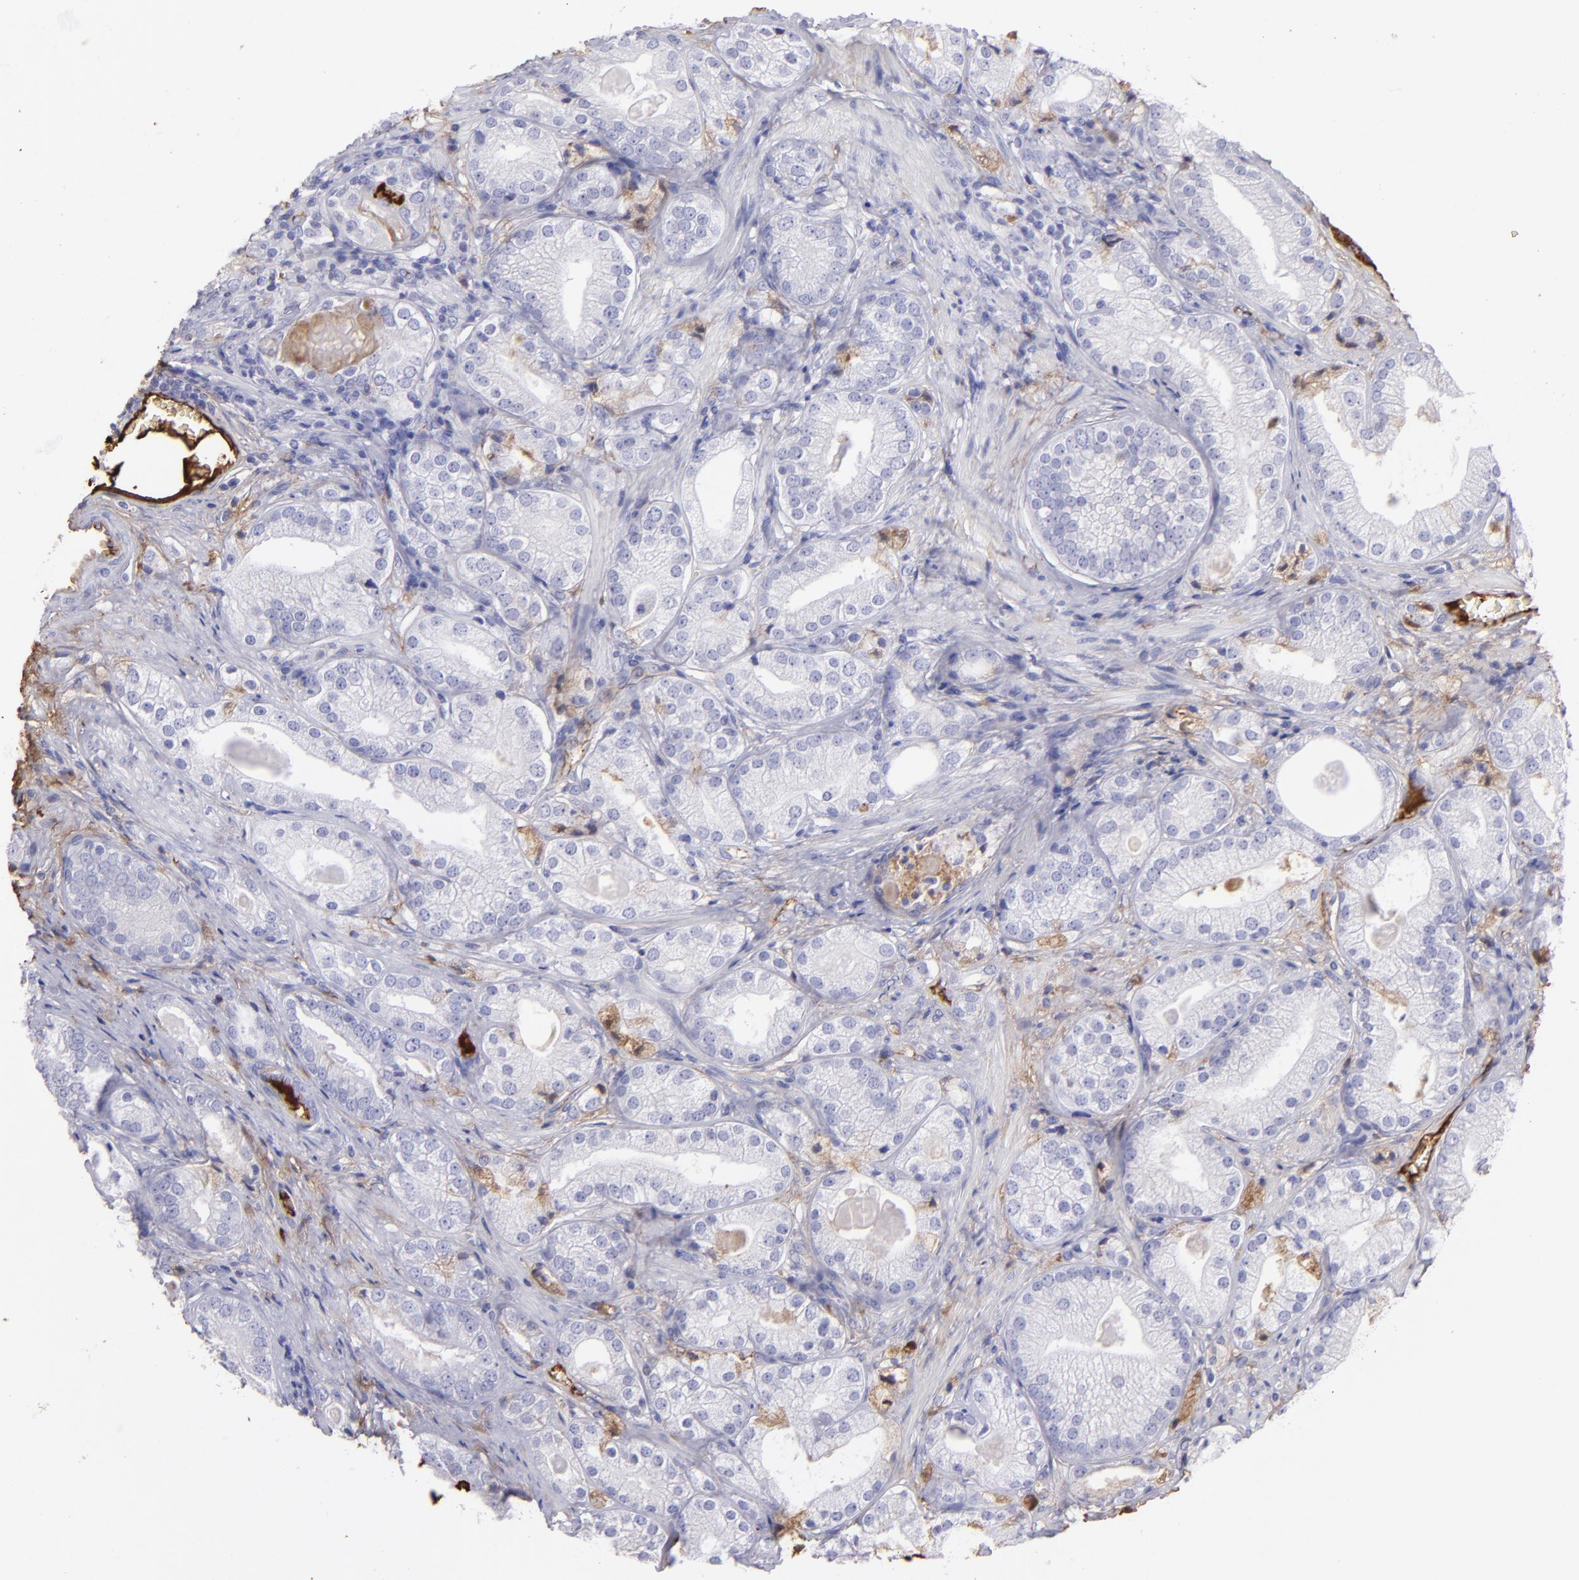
{"staining": {"intensity": "negative", "quantity": "none", "location": "none"}, "tissue": "prostate cancer", "cell_type": "Tumor cells", "image_type": "cancer", "snomed": [{"axis": "morphology", "description": "Adenocarcinoma, Low grade"}, {"axis": "topography", "description": "Prostate"}], "caption": "Immunohistochemistry histopathology image of neoplastic tissue: adenocarcinoma (low-grade) (prostate) stained with DAB reveals no significant protein expression in tumor cells. Brightfield microscopy of immunohistochemistry (IHC) stained with DAB (brown) and hematoxylin (blue), captured at high magnification.", "gene": "FGB", "patient": {"sex": "male", "age": 69}}